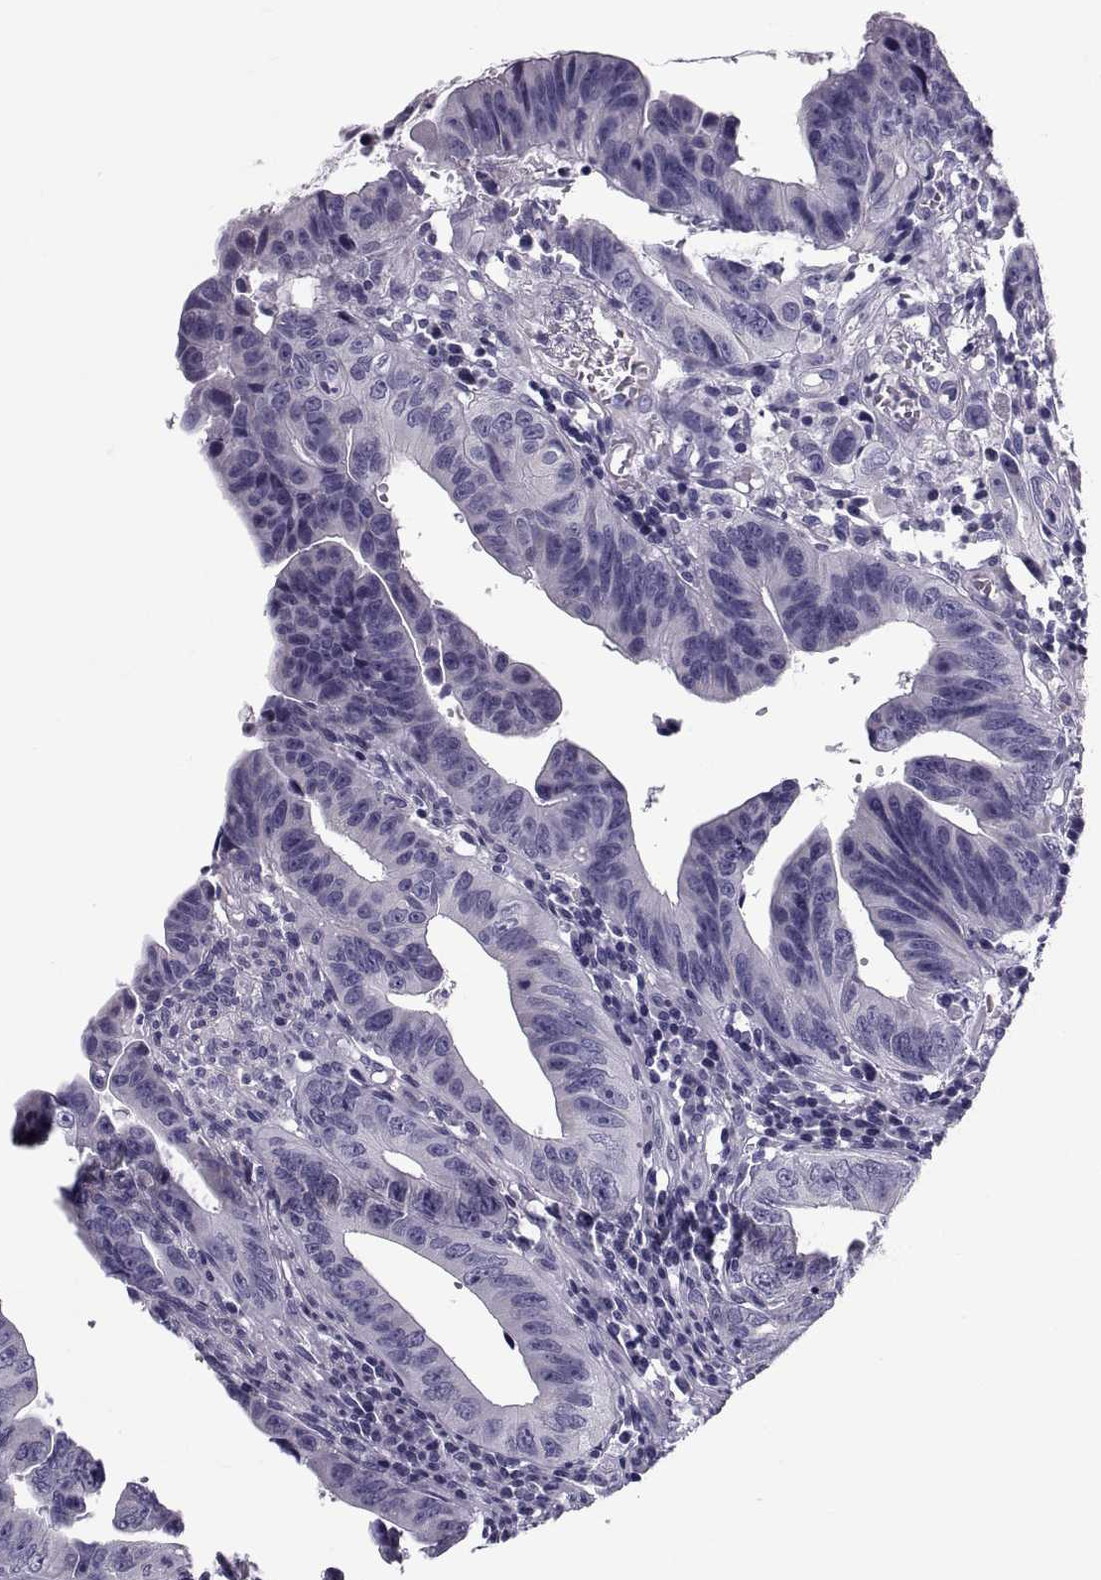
{"staining": {"intensity": "negative", "quantity": "none", "location": "none"}, "tissue": "colorectal cancer", "cell_type": "Tumor cells", "image_type": "cancer", "snomed": [{"axis": "morphology", "description": "Adenocarcinoma, NOS"}, {"axis": "topography", "description": "Colon"}], "caption": "Adenocarcinoma (colorectal) was stained to show a protein in brown. There is no significant expression in tumor cells.", "gene": "PDZRN4", "patient": {"sex": "female", "age": 87}}